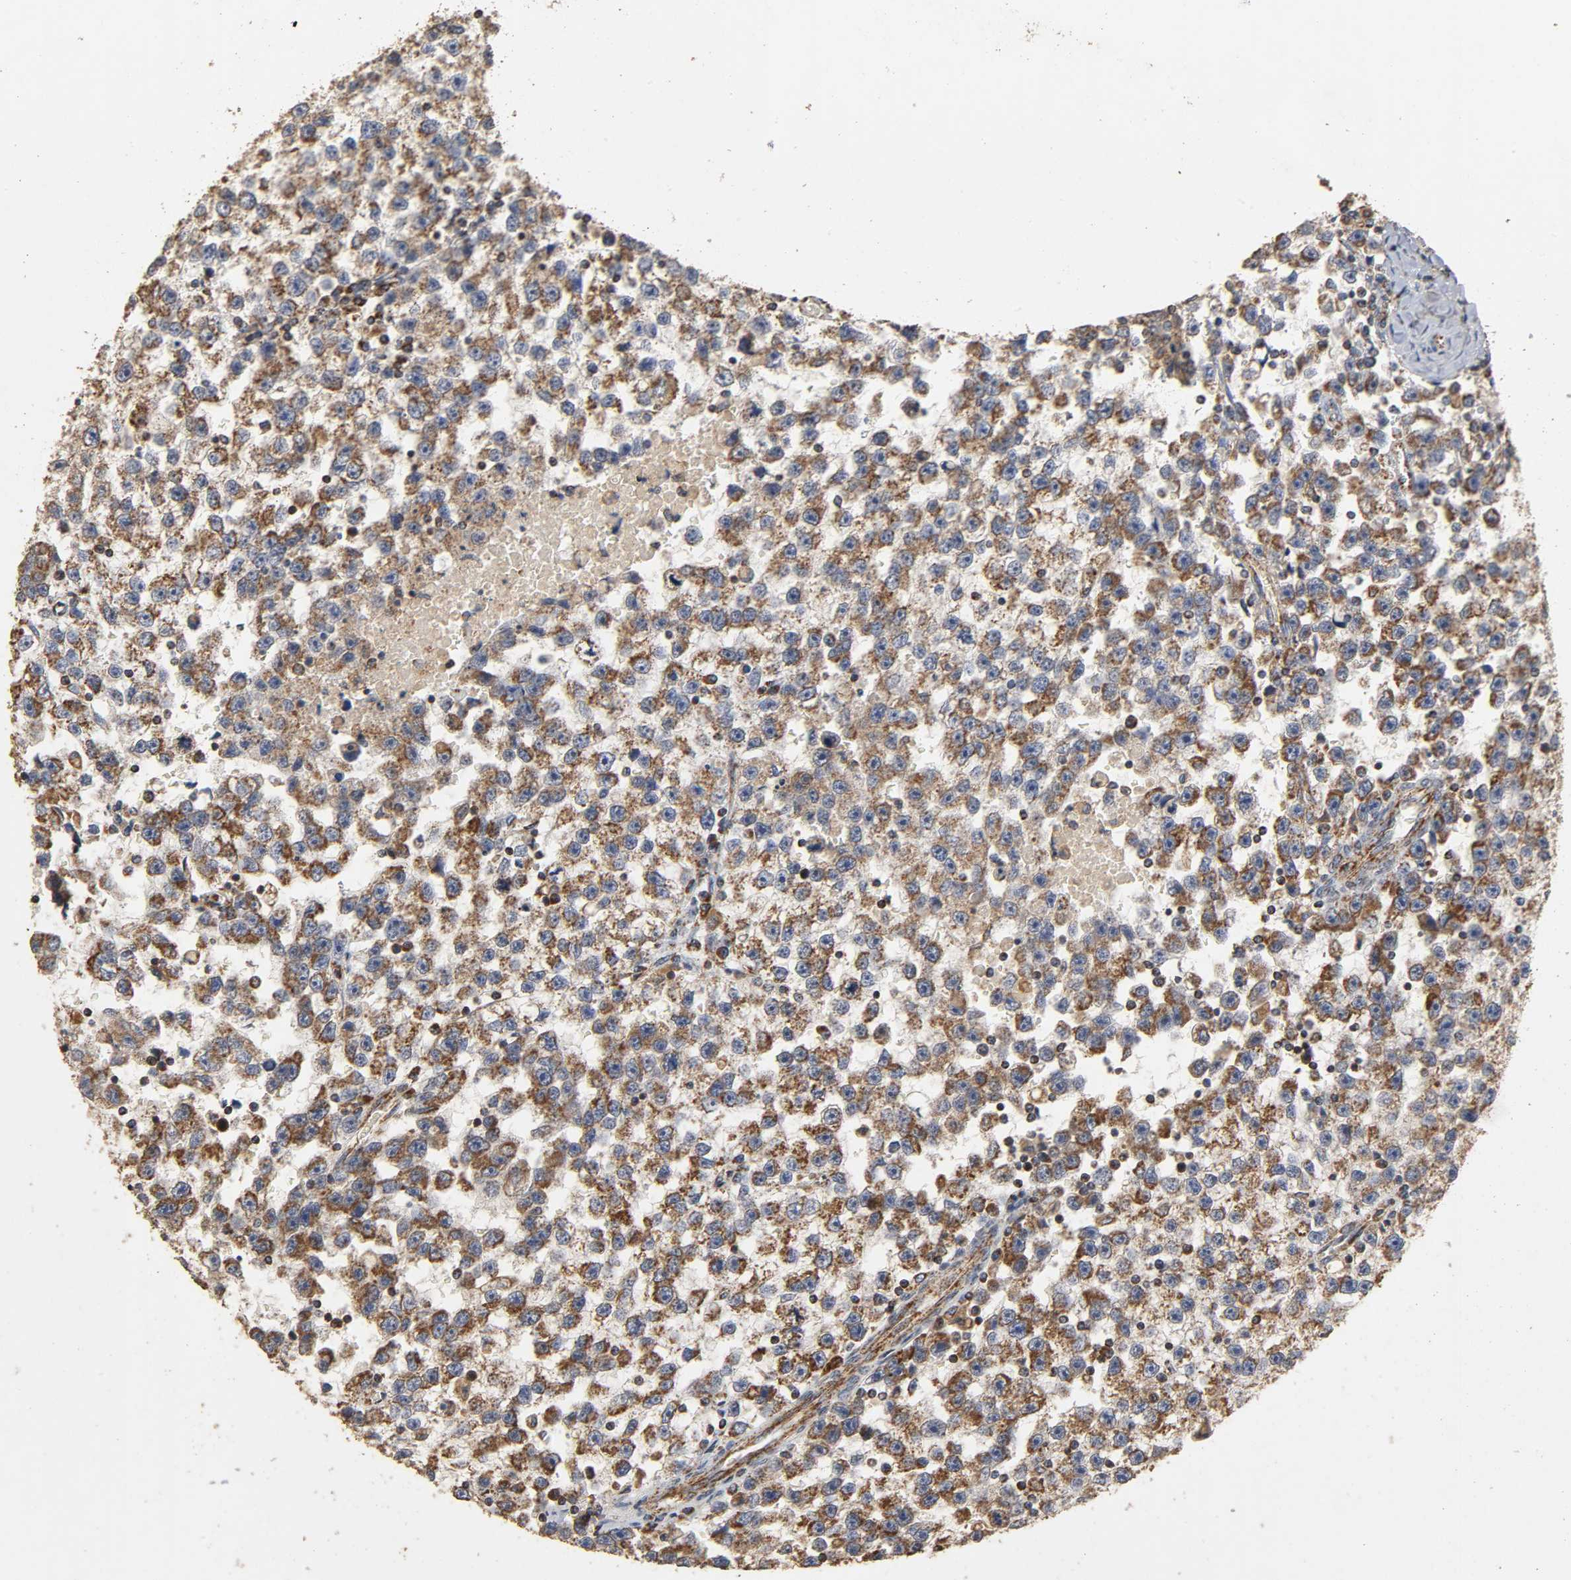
{"staining": {"intensity": "moderate", "quantity": ">75%", "location": "cytoplasmic/membranous"}, "tissue": "testis cancer", "cell_type": "Tumor cells", "image_type": "cancer", "snomed": [{"axis": "morphology", "description": "Seminoma, NOS"}, {"axis": "topography", "description": "Testis"}], "caption": "The micrograph displays a brown stain indicating the presence of a protein in the cytoplasmic/membranous of tumor cells in seminoma (testis).", "gene": "NDUFS3", "patient": {"sex": "male", "age": 33}}